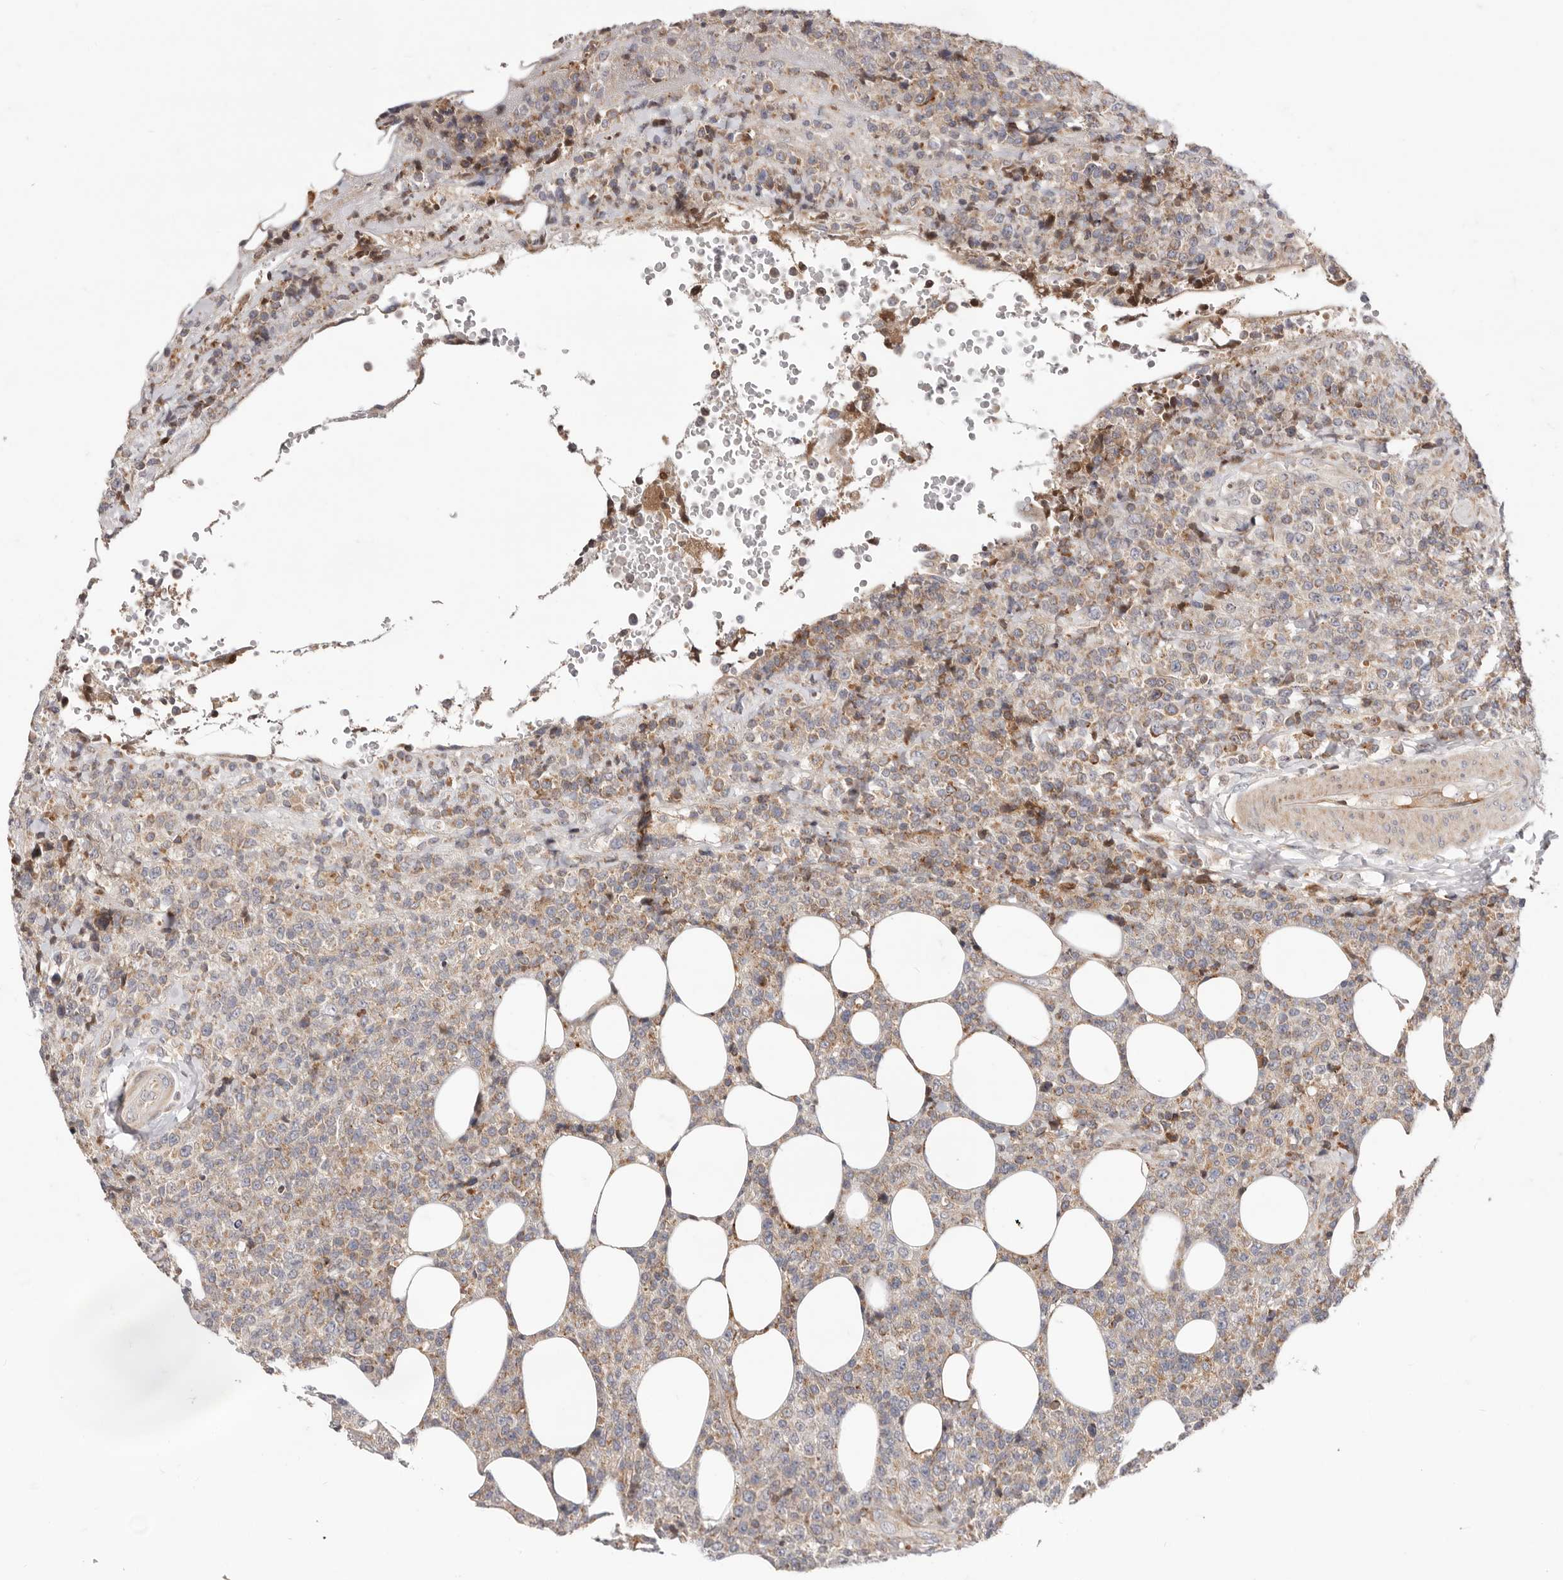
{"staining": {"intensity": "weak", "quantity": "25%-75%", "location": "cytoplasmic/membranous"}, "tissue": "lymphoma", "cell_type": "Tumor cells", "image_type": "cancer", "snomed": [{"axis": "morphology", "description": "Malignant lymphoma, non-Hodgkin's type, High grade"}, {"axis": "topography", "description": "Lymph node"}], "caption": "Immunohistochemistry image of human malignant lymphoma, non-Hodgkin's type (high-grade) stained for a protein (brown), which demonstrates low levels of weak cytoplasmic/membranous positivity in approximately 25%-75% of tumor cells.", "gene": "TOR3A", "patient": {"sex": "male", "age": 13}}